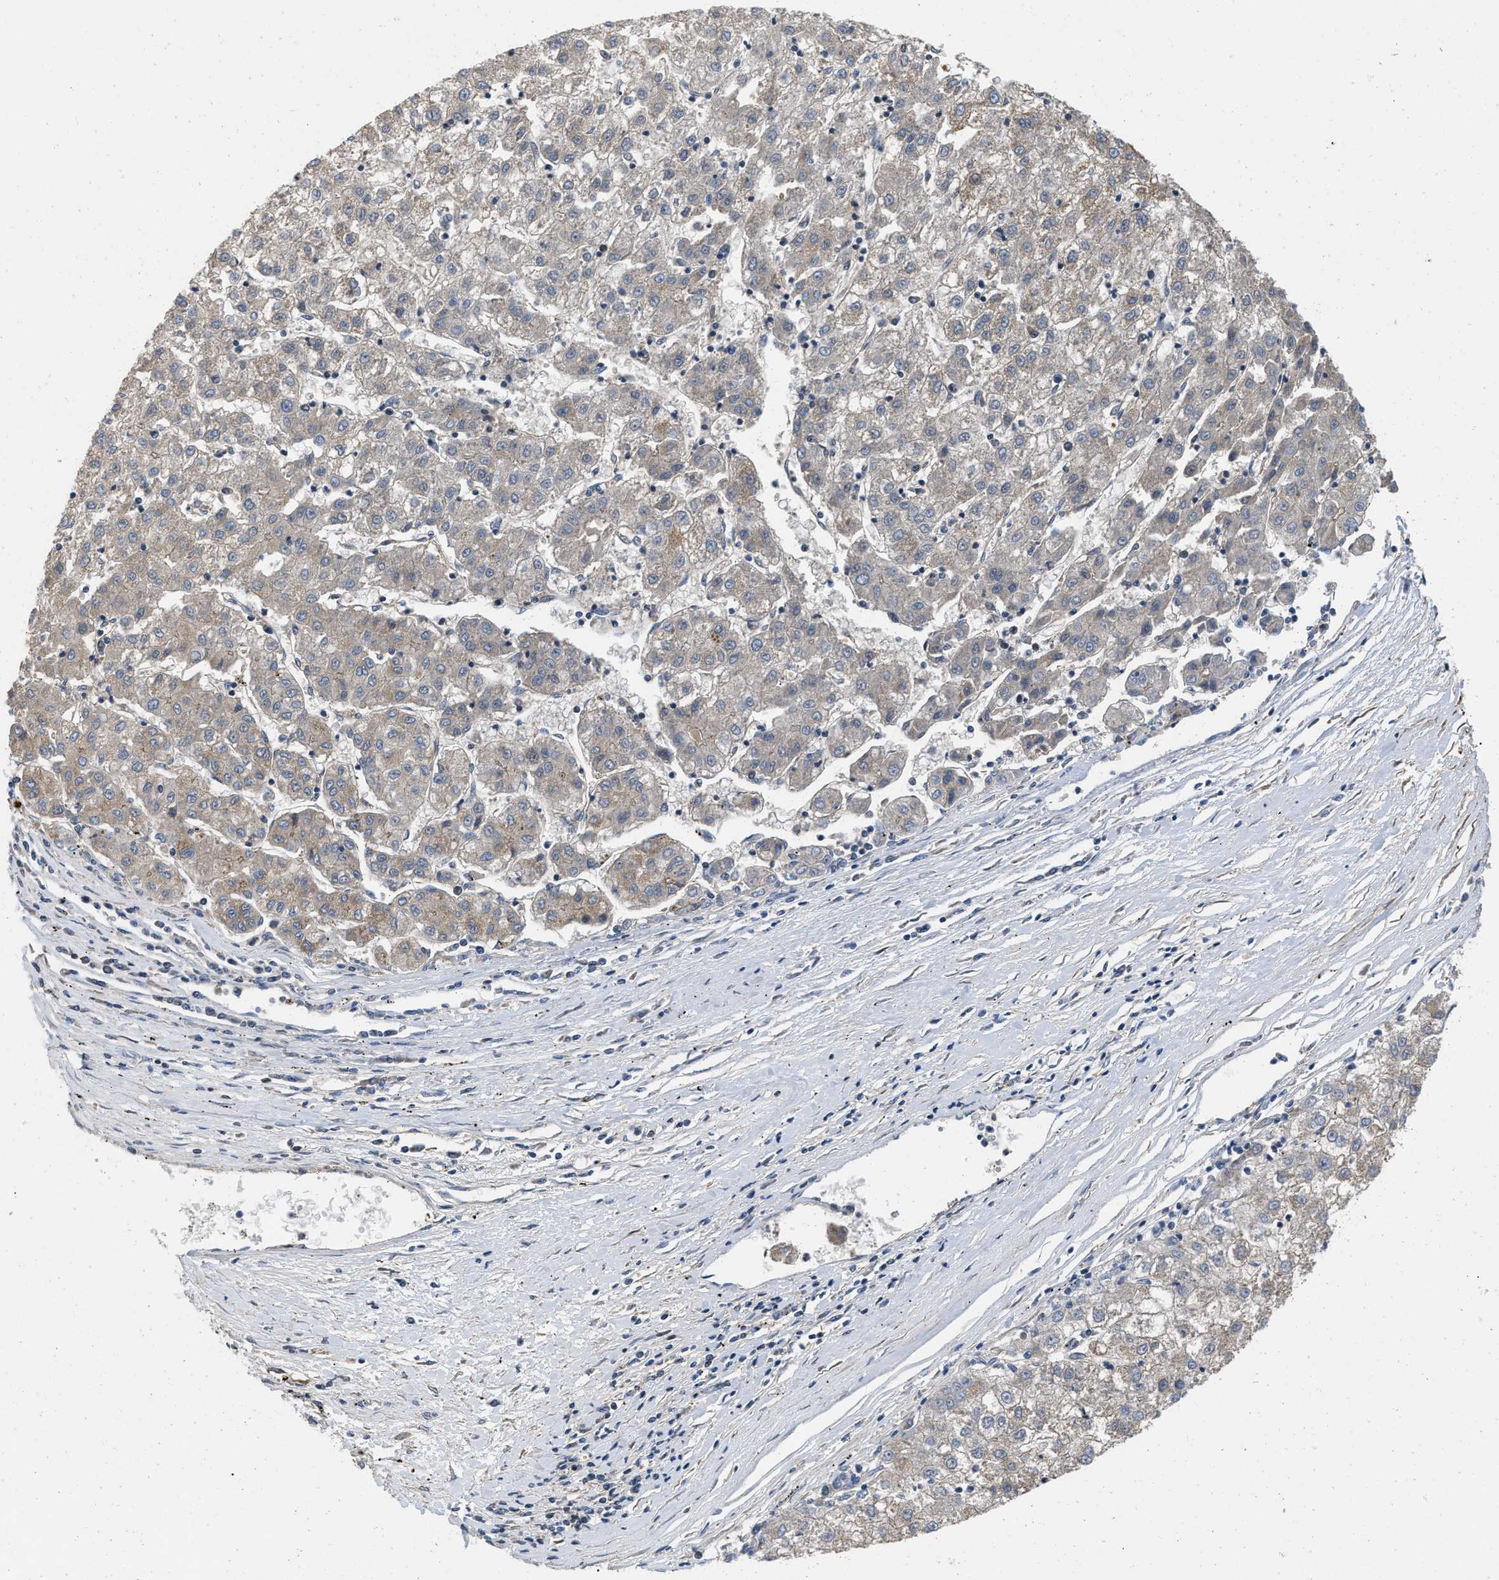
{"staining": {"intensity": "weak", "quantity": "25%-75%", "location": "cytoplasmic/membranous"}, "tissue": "liver cancer", "cell_type": "Tumor cells", "image_type": "cancer", "snomed": [{"axis": "morphology", "description": "Carcinoma, Hepatocellular, NOS"}, {"axis": "topography", "description": "Liver"}], "caption": "A high-resolution micrograph shows immunohistochemistry staining of hepatocellular carcinoma (liver), which reveals weak cytoplasmic/membranous expression in about 25%-75% of tumor cells.", "gene": "PRDM14", "patient": {"sex": "male", "age": 72}}